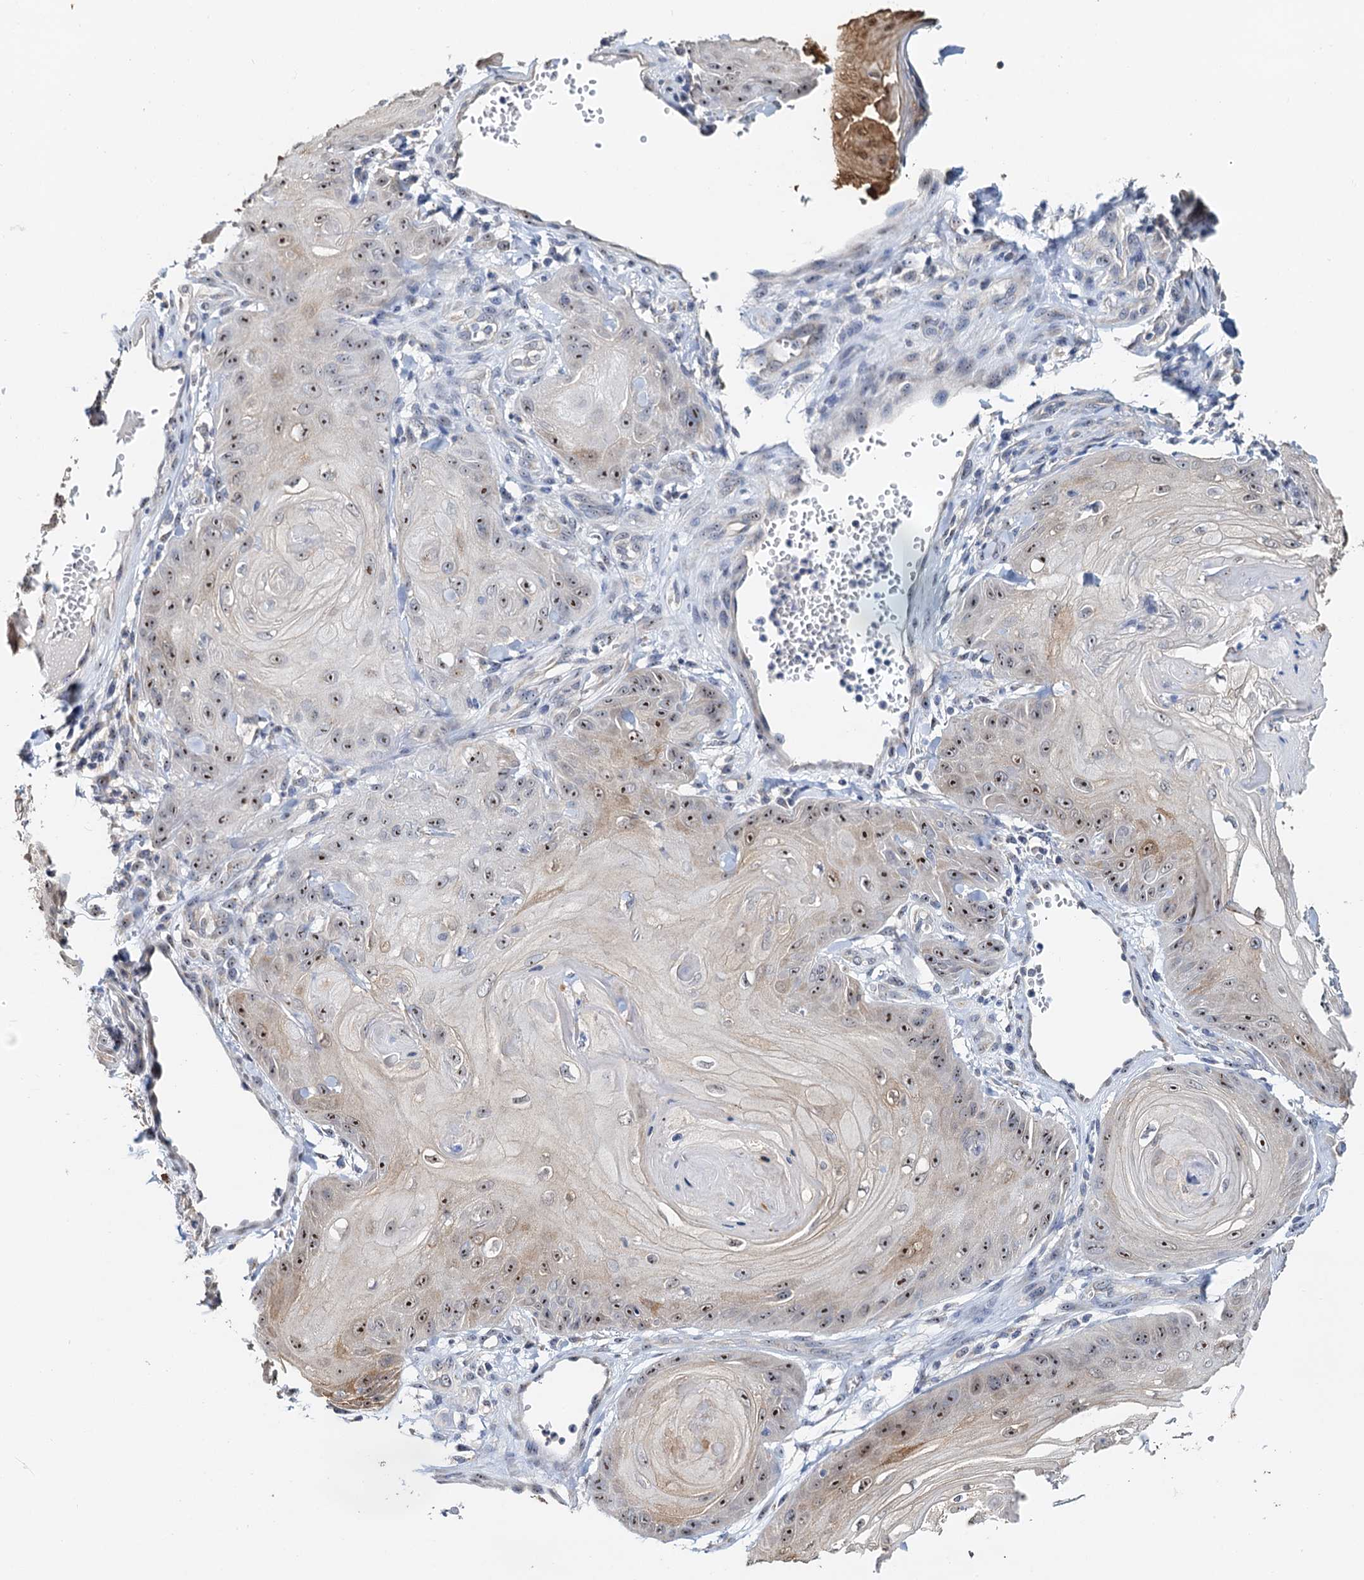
{"staining": {"intensity": "moderate", "quantity": ">75%", "location": "cytoplasmic/membranous,nuclear"}, "tissue": "skin cancer", "cell_type": "Tumor cells", "image_type": "cancer", "snomed": [{"axis": "morphology", "description": "Squamous cell carcinoma, NOS"}, {"axis": "topography", "description": "Skin"}], "caption": "Protein analysis of skin squamous cell carcinoma tissue reveals moderate cytoplasmic/membranous and nuclear staining in about >75% of tumor cells.", "gene": "C2CD3", "patient": {"sex": "male", "age": 74}}